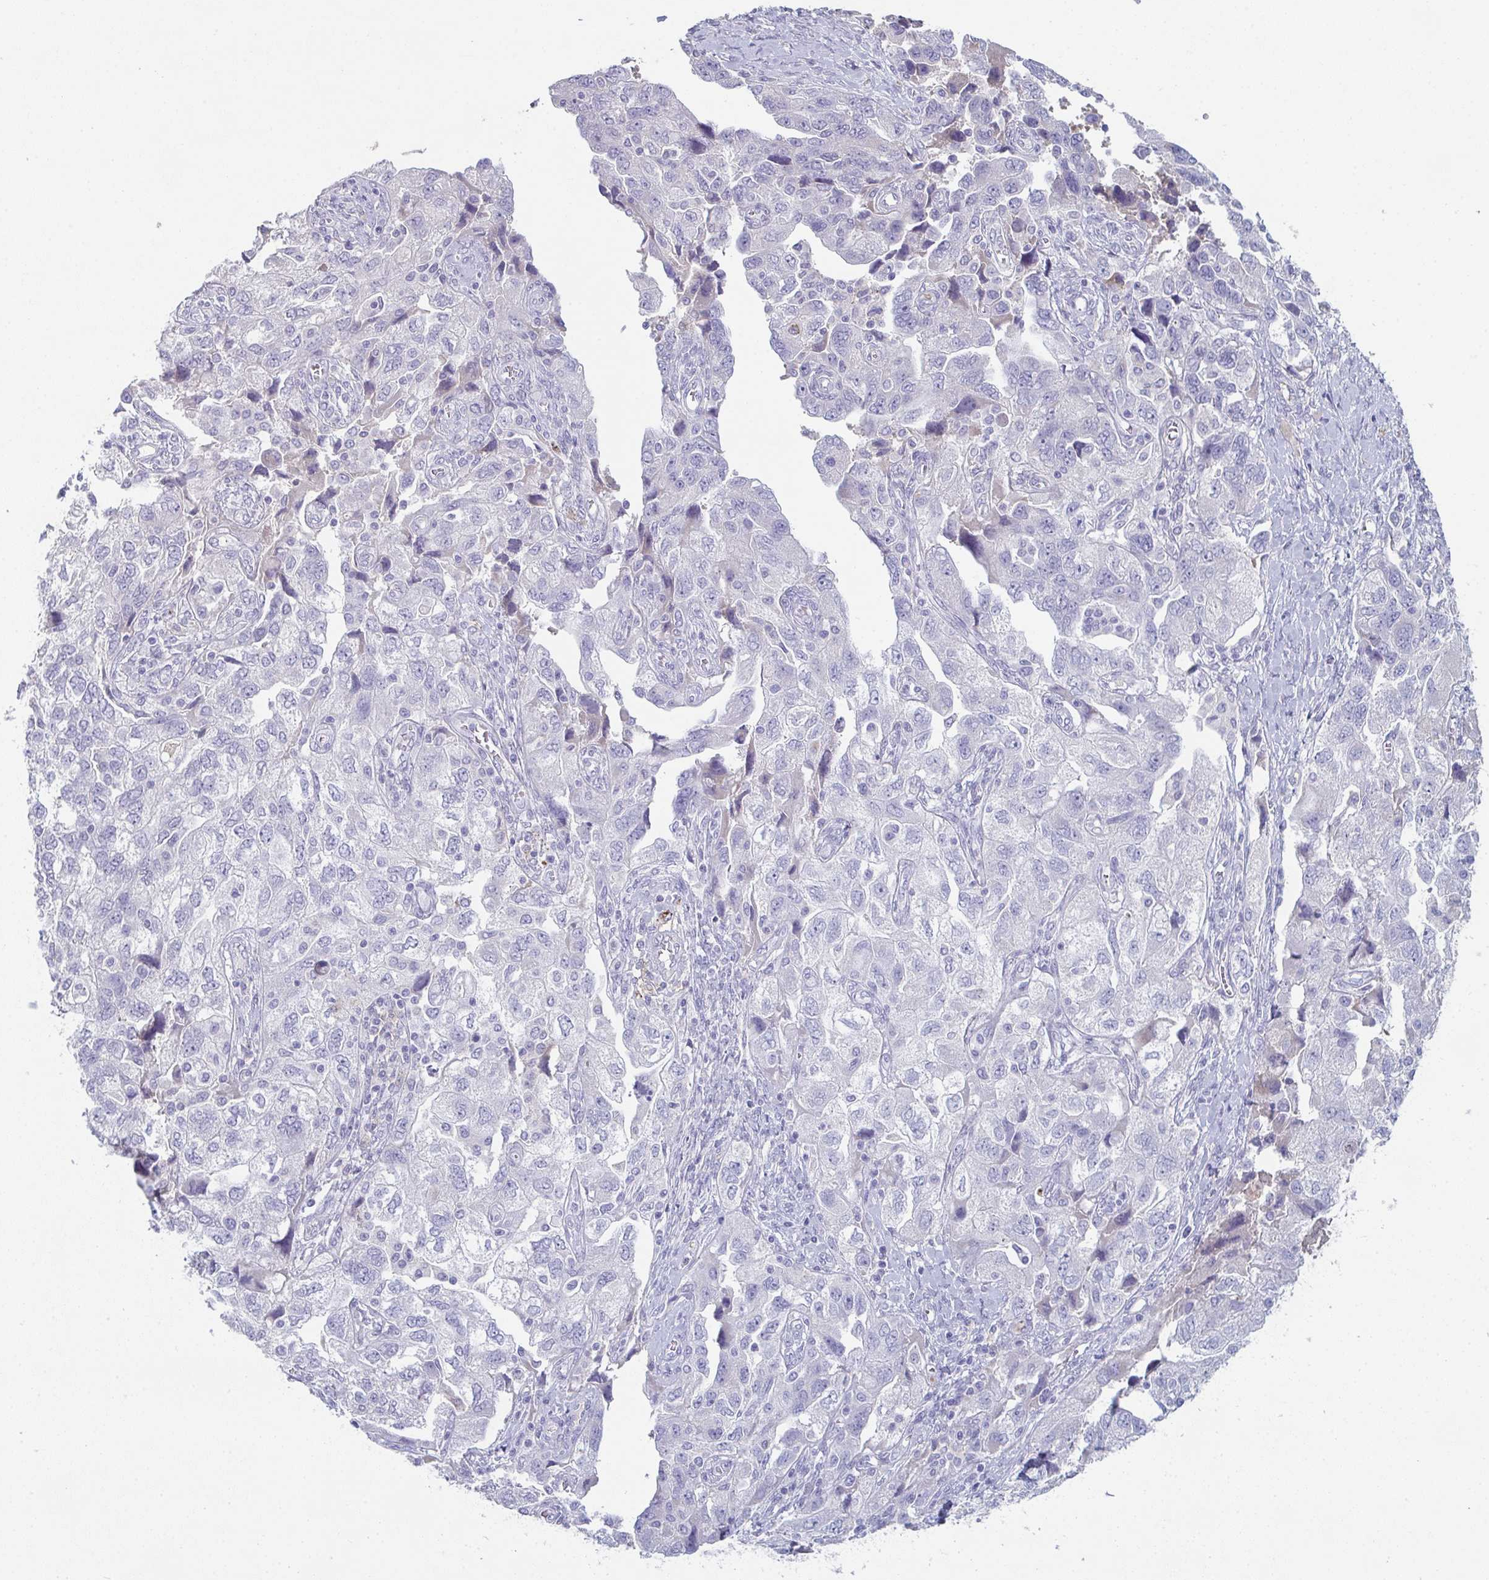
{"staining": {"intensity": "negative", "quantity": "none", "location": "none"}, "tissue": "ovarian cancer", "cell_type": "Tumor cells", "image_type": "cancer", "snomed": [{"axis": "morphology", "description": "Carcinoma, NOS"}, {"axis": "morphology", "description": "Cystadenocarcinoma, serous, NOS"}, {"axis": "topography", "description": "Ovary"}], "caption": "The immunohistochemistry (IHC) image has no significant expression in tumor cells of ovarian cancer (serous cystadenocarcinoma) tissue.", "gene": "ADAM21", "patient": {"sex": "female", "age": 69}}